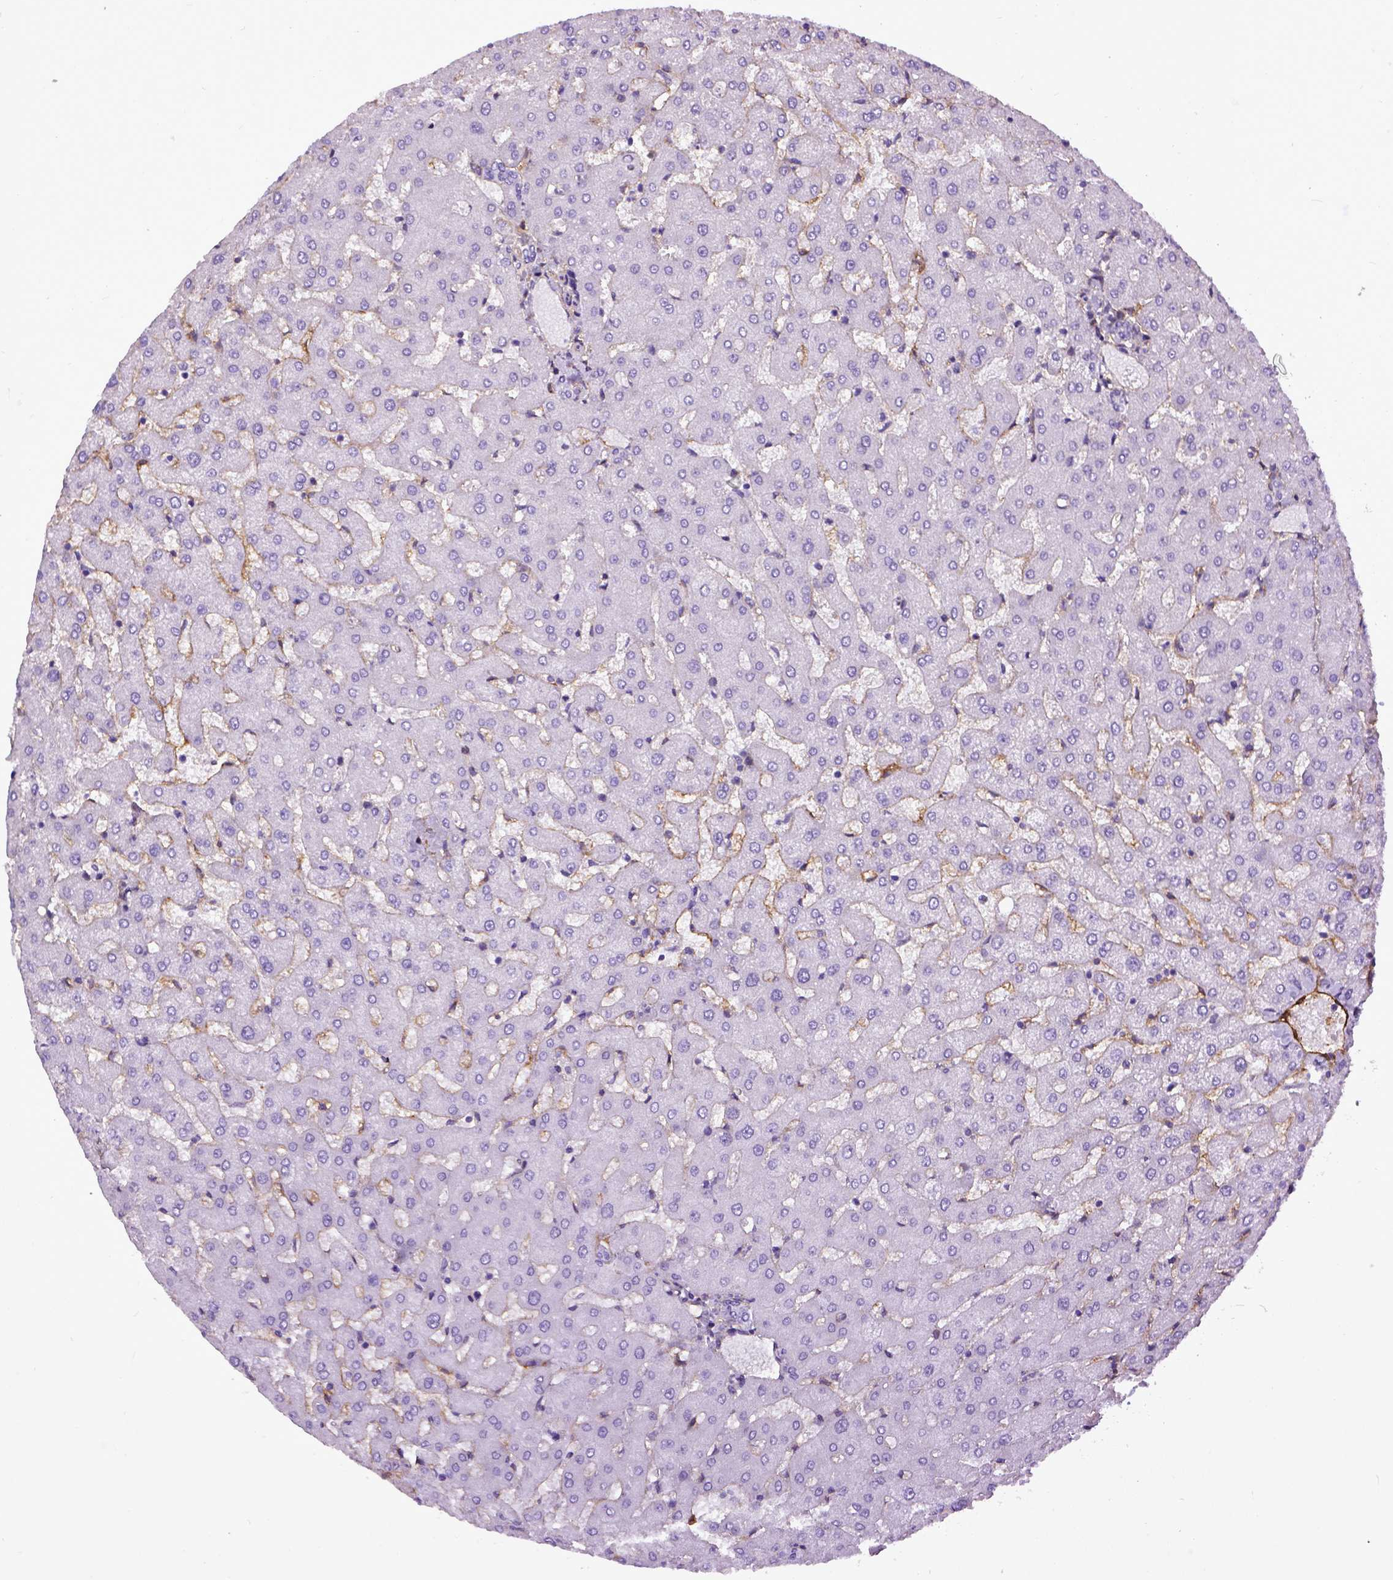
{"staining": {"intensity": "negative", "quantity": "none", "location": "none"}, "tissue": "liver", "cell_type": "Cholangiocytes", "image_type": "normal", "snomed": [{"axis": "morphology", "description": "Normal tissue, NOS"}, {"axis": "topography", "description": "Liver"}], "caption": "Cholangiocytes are negative for protein expression in benign human liver.", "gene": "ENG", "patient": {"sex": "female", "age": 50}}